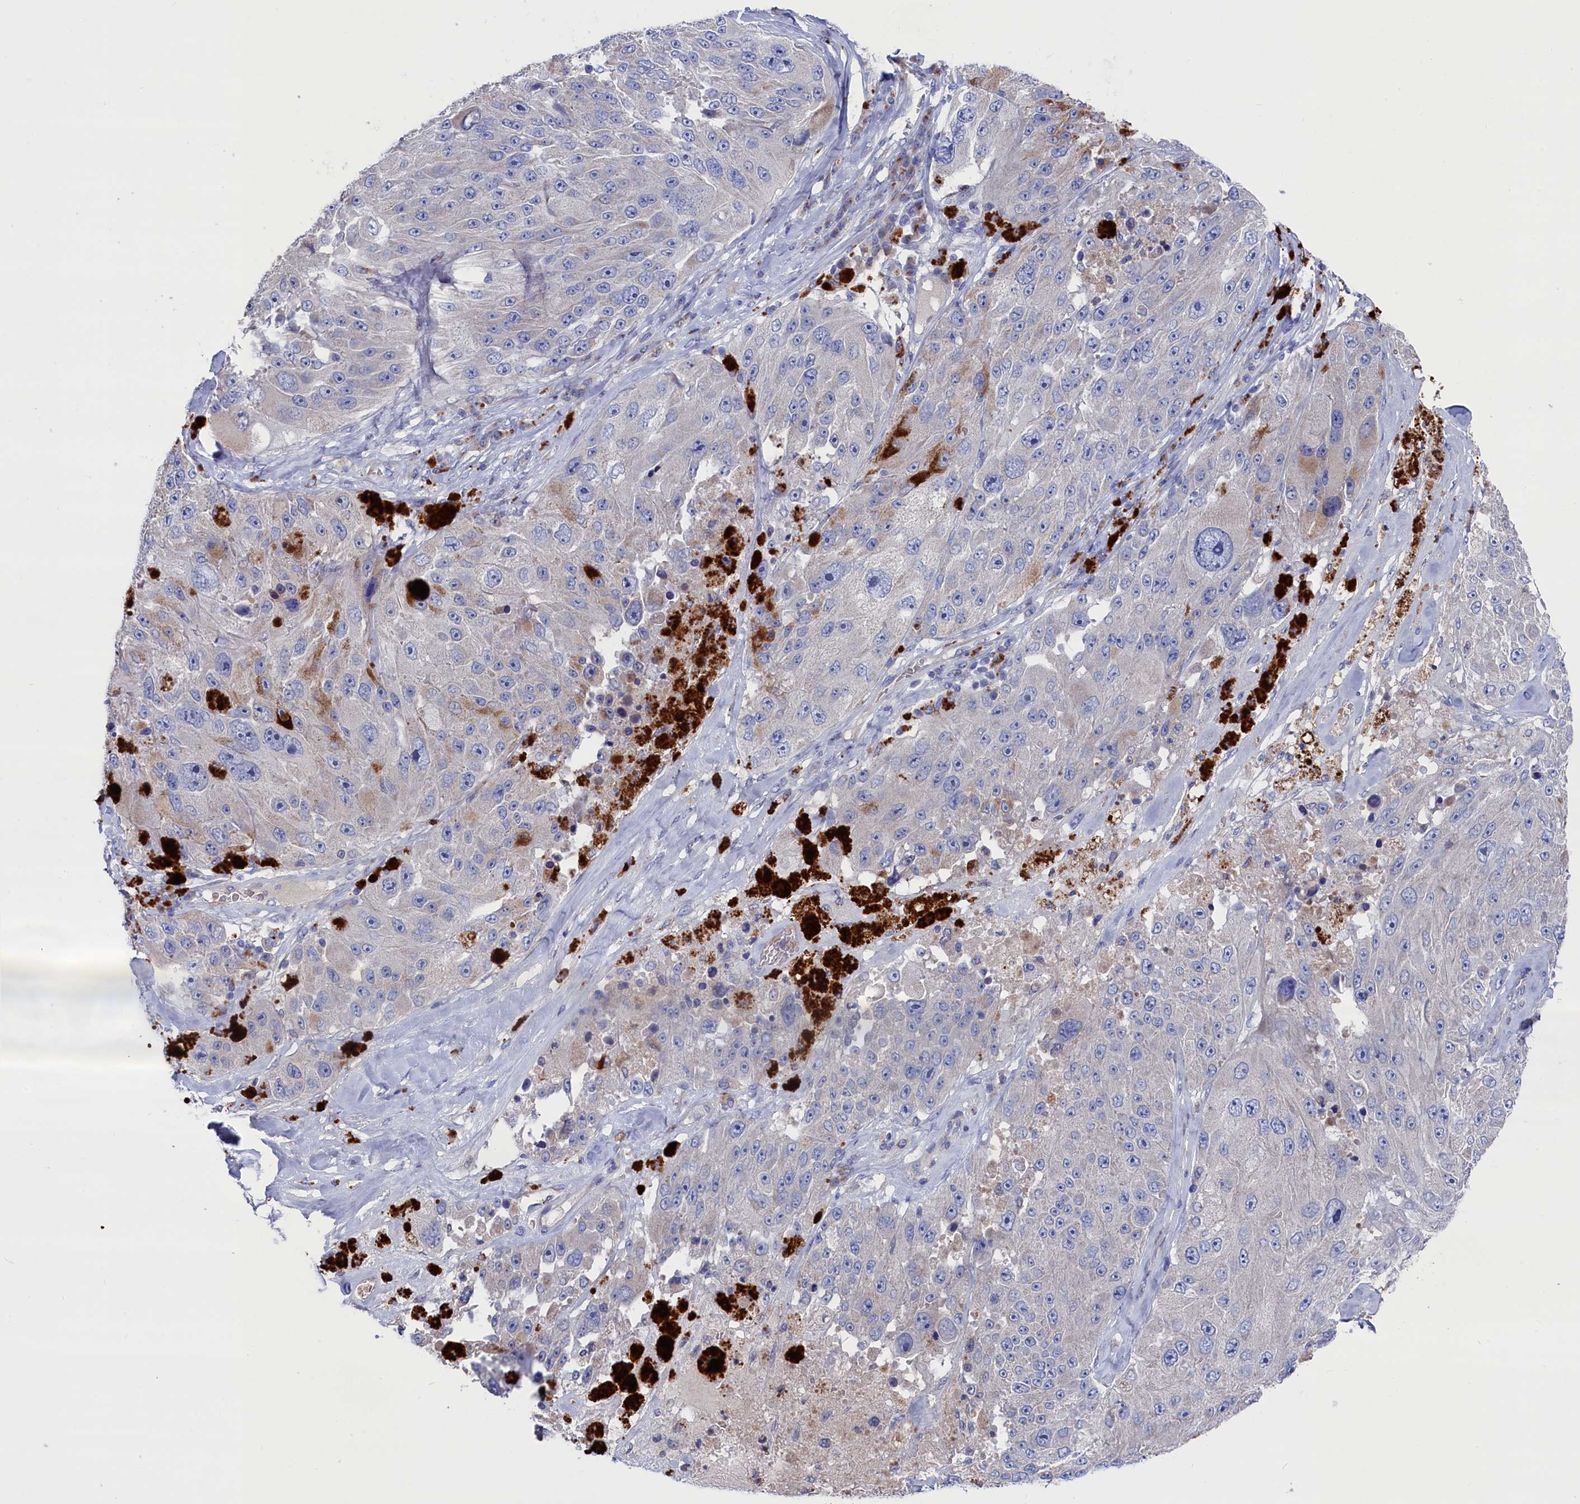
{"staining": {"intensity": "negative", "quantity": "none", "location": "none"}, "tissue": "melanoma", "cell_type": "Tumor cells", "image_type": "cancer", "snomed": [{"axis": "morphology", "description": "Malignant melanoma, Metastatic site"}, {"axis": "topography", "description": "Lymph node"}], "caption": "Human melanoma stained for a protein using immunohistochemistry (IHC) exhibits no staining in tumor cells.", "gene": "GPR108", "patient": {"sex": "male", "age": 62}}